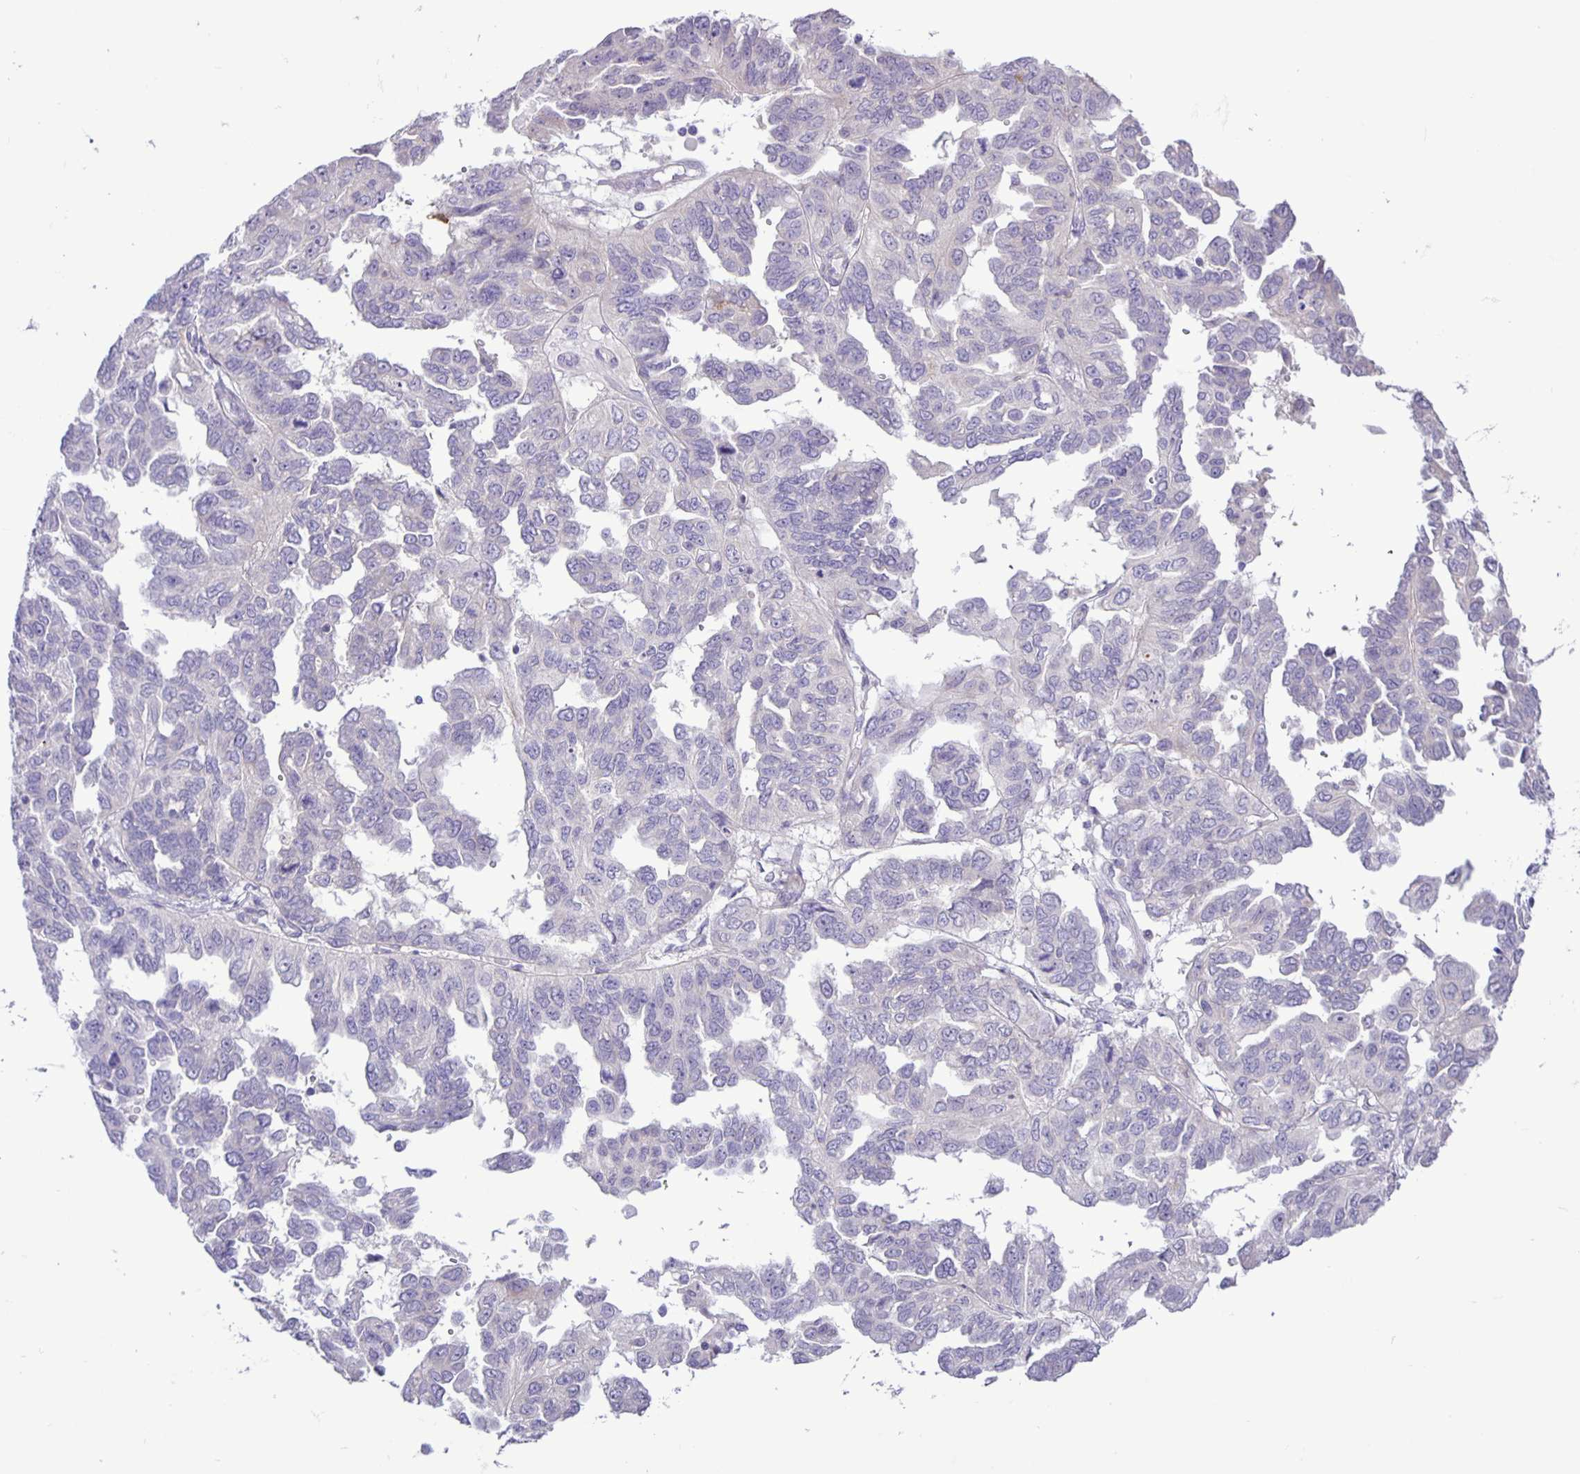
{"staining": {"intensity": "negative", "quantity": "none", "location": "none"}, "tissue": "ovarian cancer", "cell_type": "Tumor cells", "image_type": "cancer", "snomed": [{"axis": "morphology", "description": "Cystadenocarcinoma, serous, NOS"}, {"axis": "topography", "description": "Ovary"}], "caption": "This is an immunohistochemistry histopathology image of ovarian cancer (serous cystadenocarcinoma). There is no expression in tumor cells.", "gene": "ADCK1", "patient": {"sex": "female", "age": 53}}